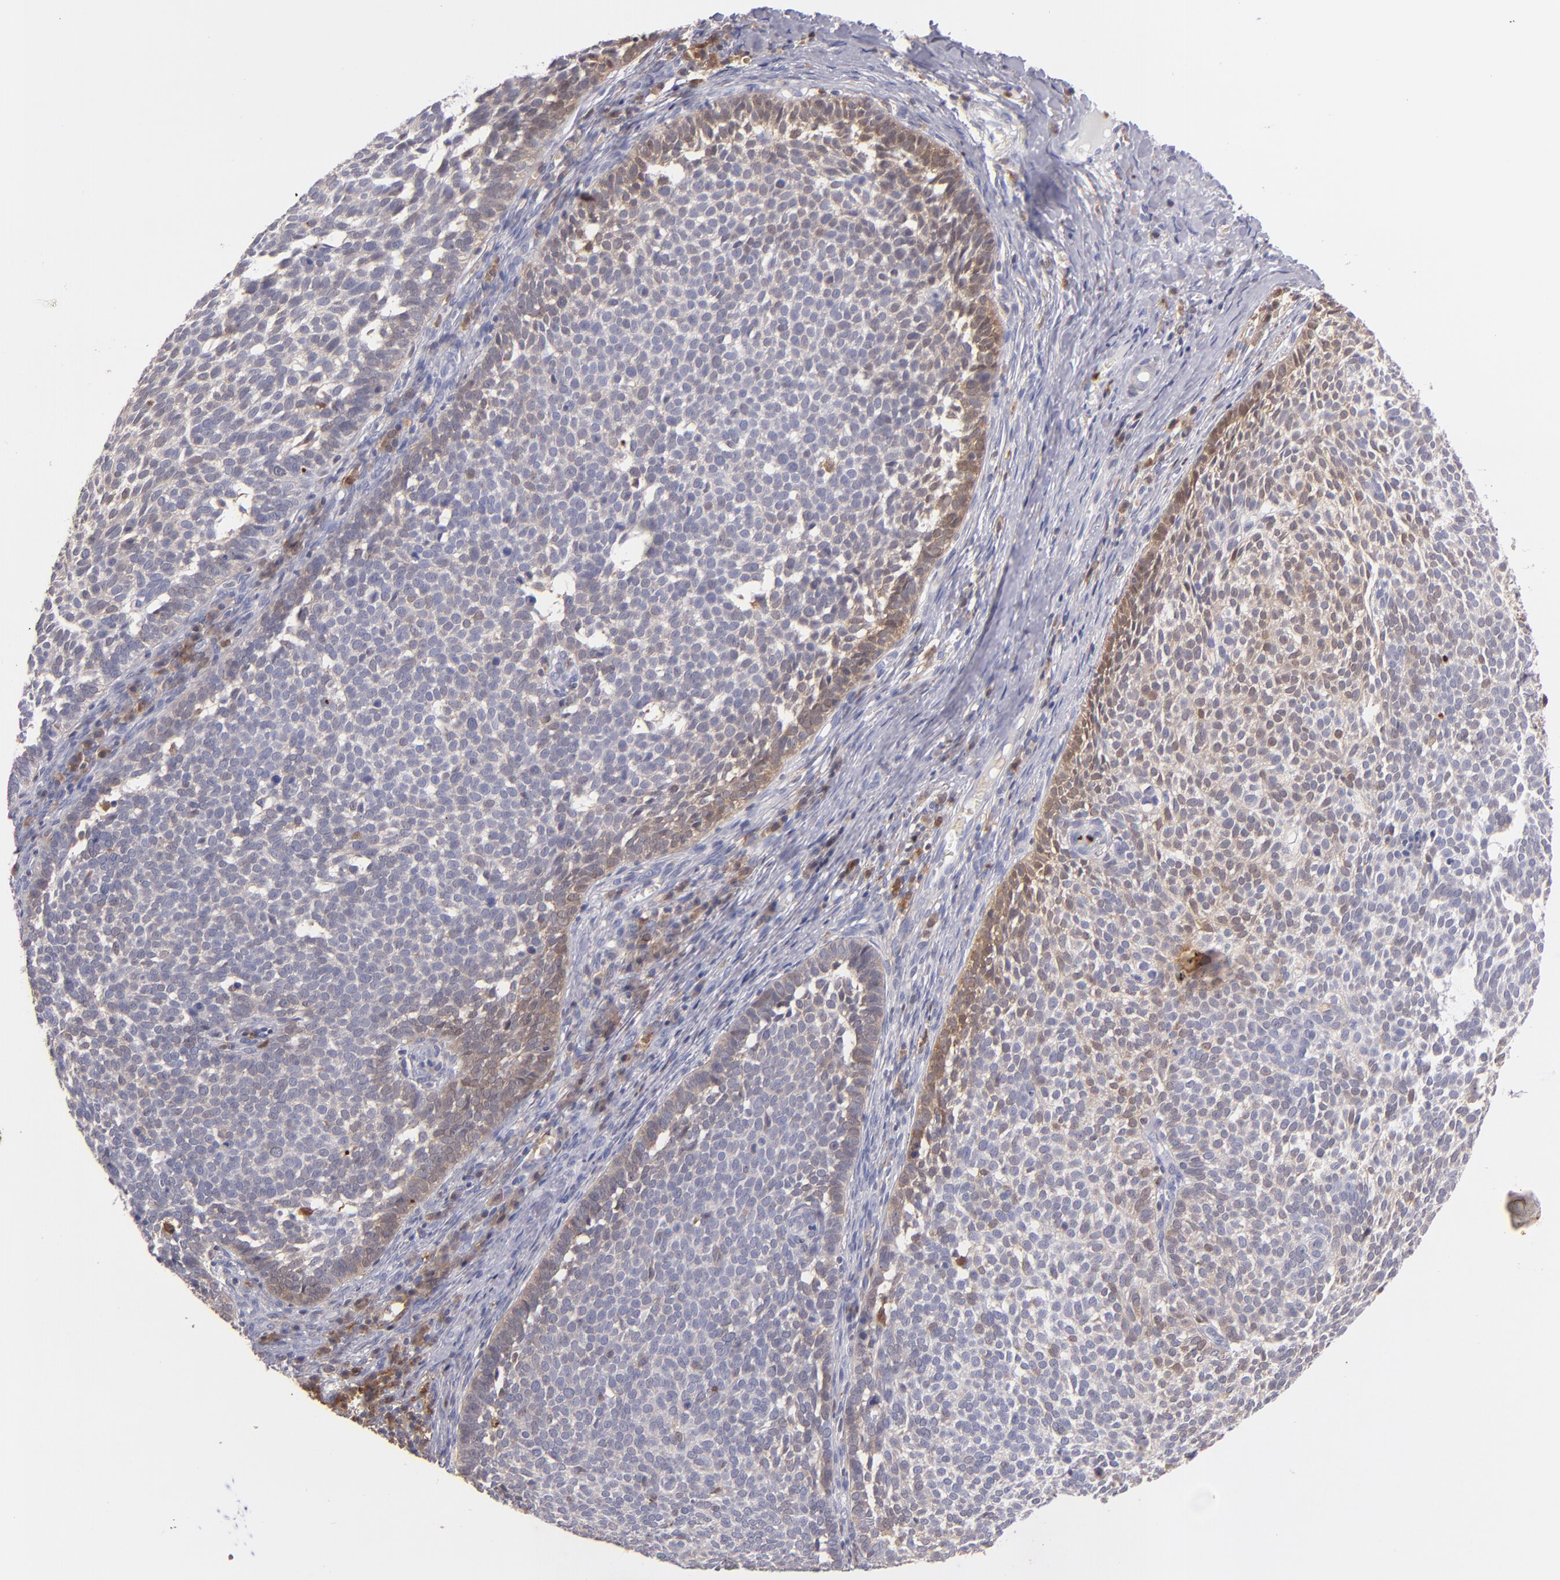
{"staining": {"intensity": "weak", "quantity": "<25%", "location": "cytoplasmic/membranous"}, "tissue": "skin cancer", "cell_type": "Tumor cells", "image_type": "cancer", "snomed": [{"axis": "morphology", "description": "Basal cell carcinoma"}, {"axis": "topography", "description": "Skin"}], "caption": "This is an immunohistochemistry (IHC) histopathology image of human skin basal cell carcinoma. There is no staining in tumor cells.", "gene": "PRKCD", "patient": {"sex": "male", "age": 63}}